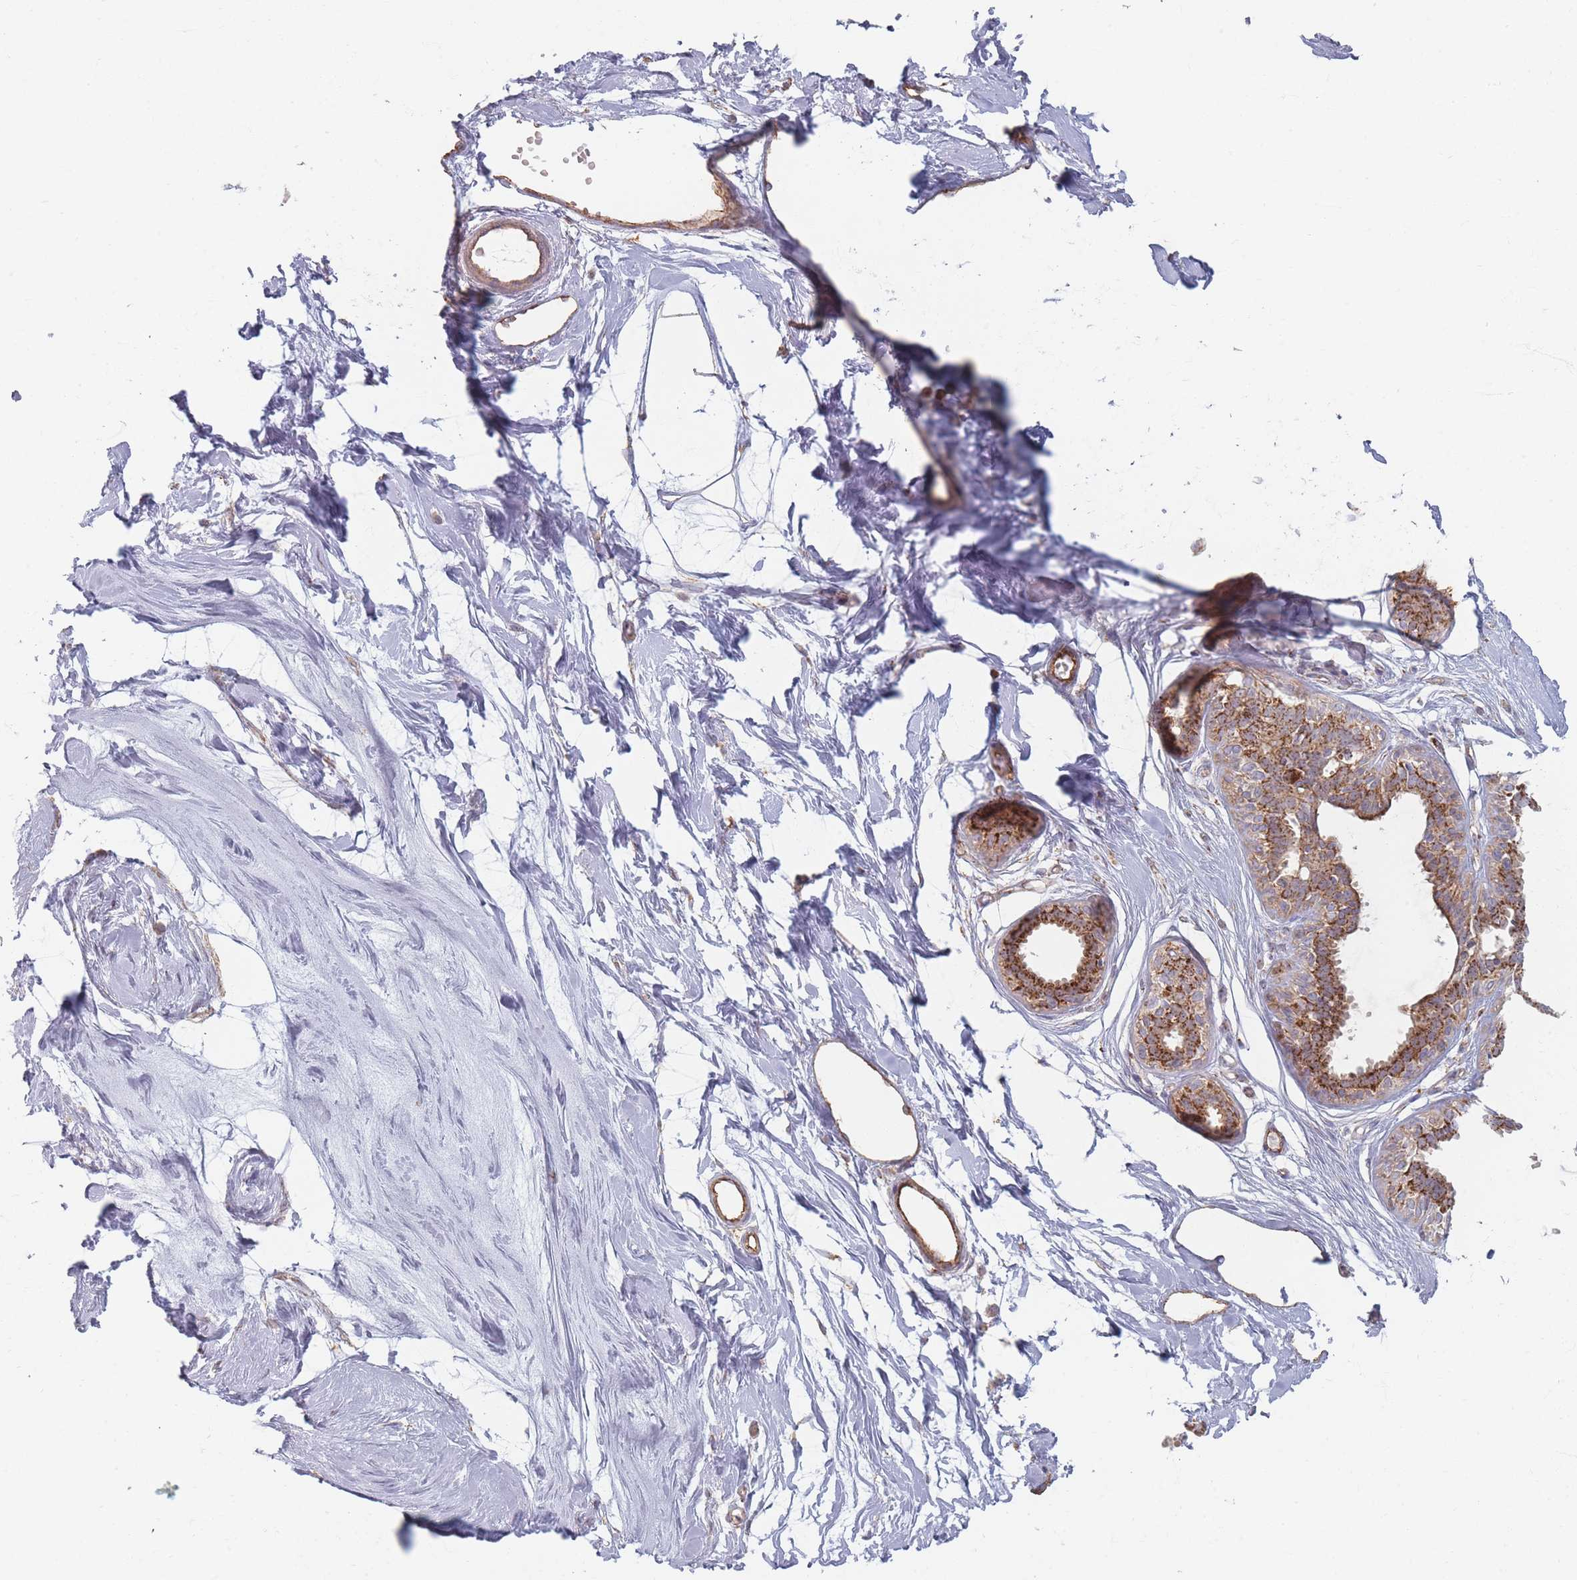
{"staining": {"intensity": "negative", "quantity": "none", "location": "none"}, "tissue": "breast", "cell_type": "Adipocytes", "image_type": "normal", "snomed": [{"axis": "morphology", "description": "Normal tissue, NOS"}, {"axis": "topography", "description": "Breast"}], "caption": "Immunohistochemical staining of normal human breast shows no significant positivity in adipocytes. (DAB immunohistochemistry (IHC), high magnification).", "gene": "ESRP2", "patient": {"sex": "female", "age": 45}}